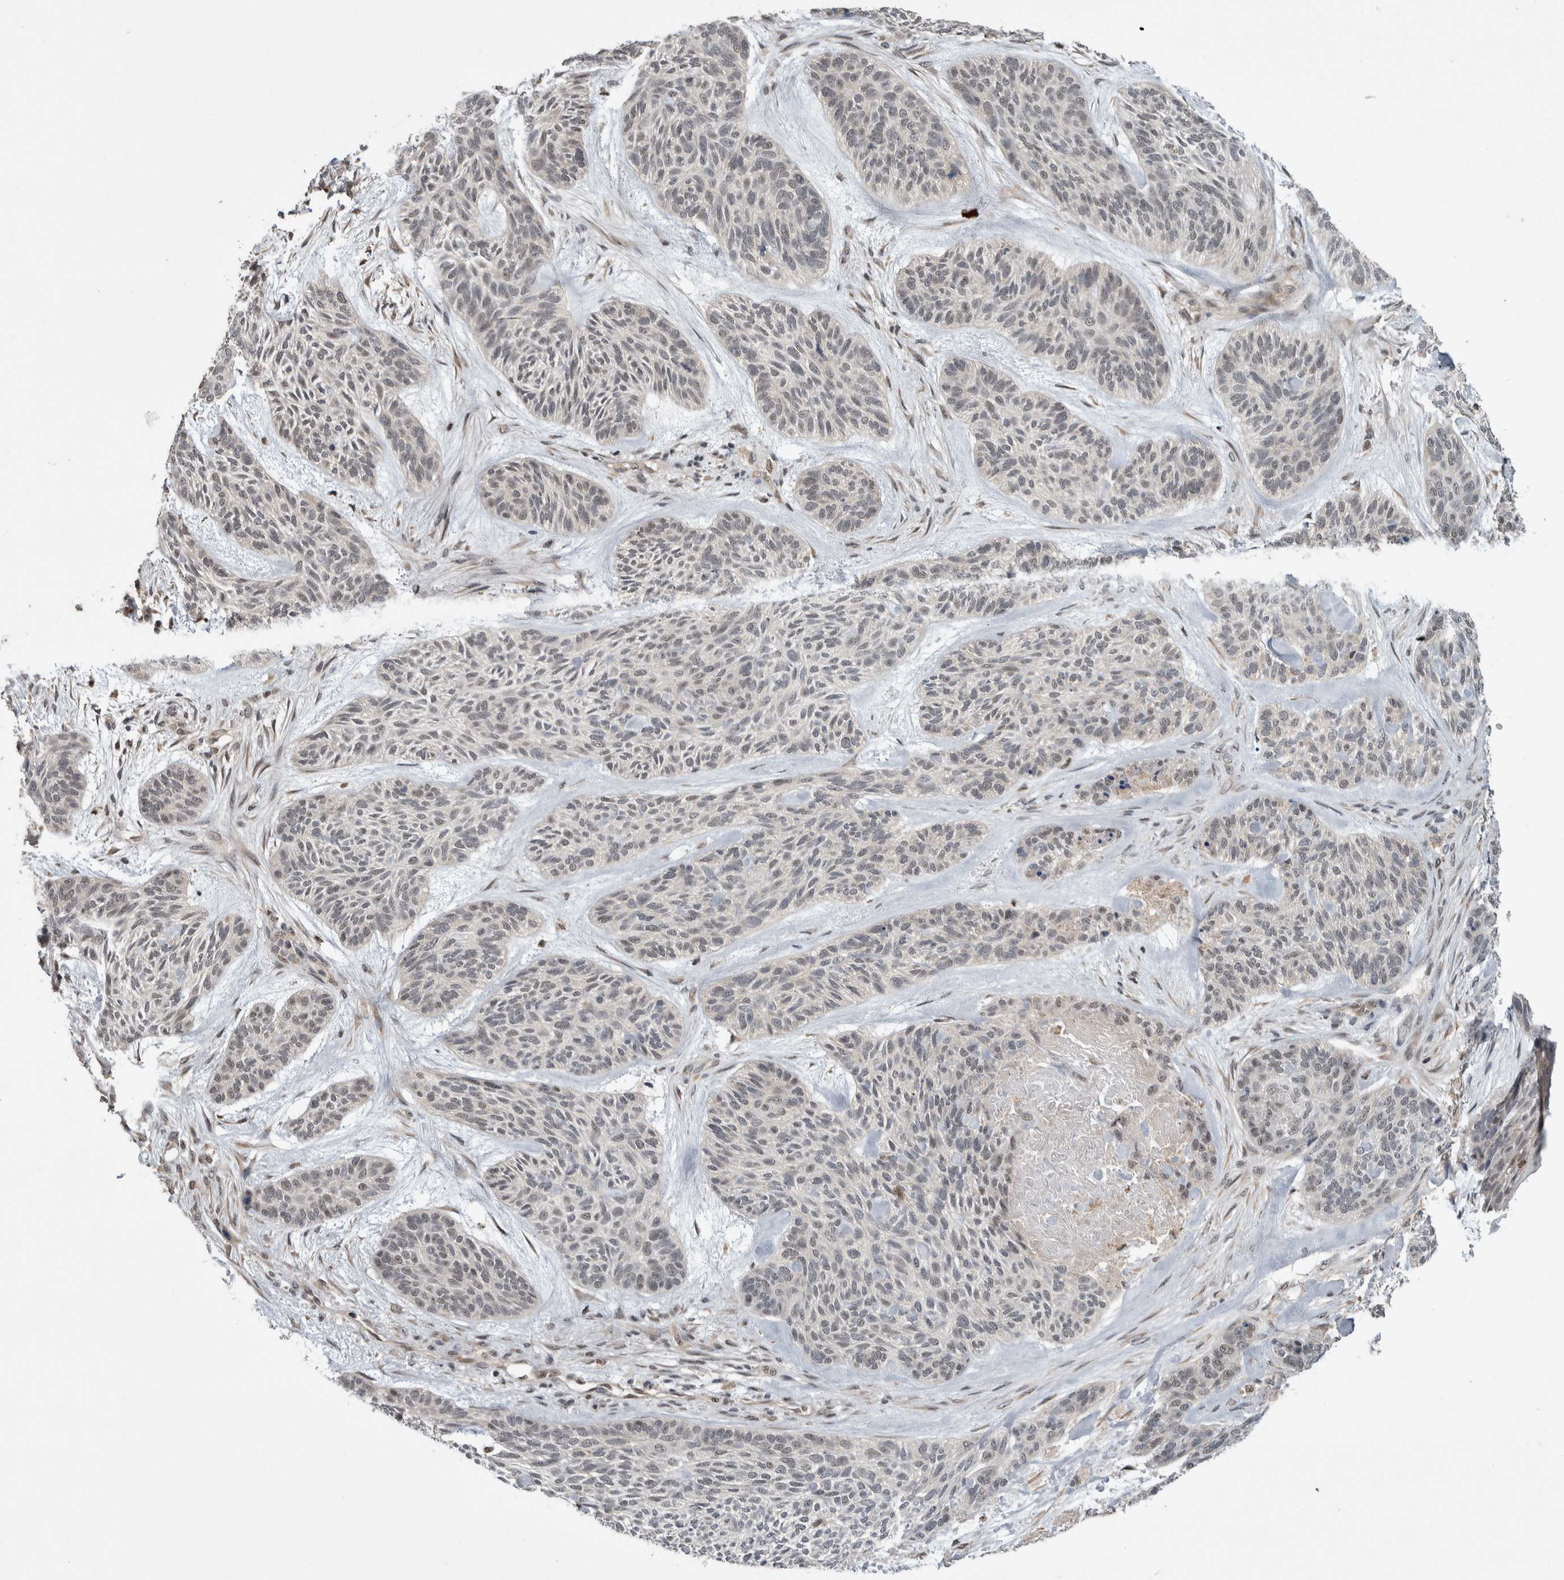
{"staining": {"intensity": "negative", "quantity": "none", "location": "none"}, "tissue": "skin cancer", "cell_type": "Tumor cells", "image_type": "cancer", "snomed": [{"axis": "morphology", "description": "Basal cell carcinoma"}, {"axis": "topography", "description": "Skin"}], "caption": "Tumor cells are negative for protein expression in human basal cell carcinoma (skin).", "gene": "PRDM4", "patient": {"sex": "male", "age": 55}}